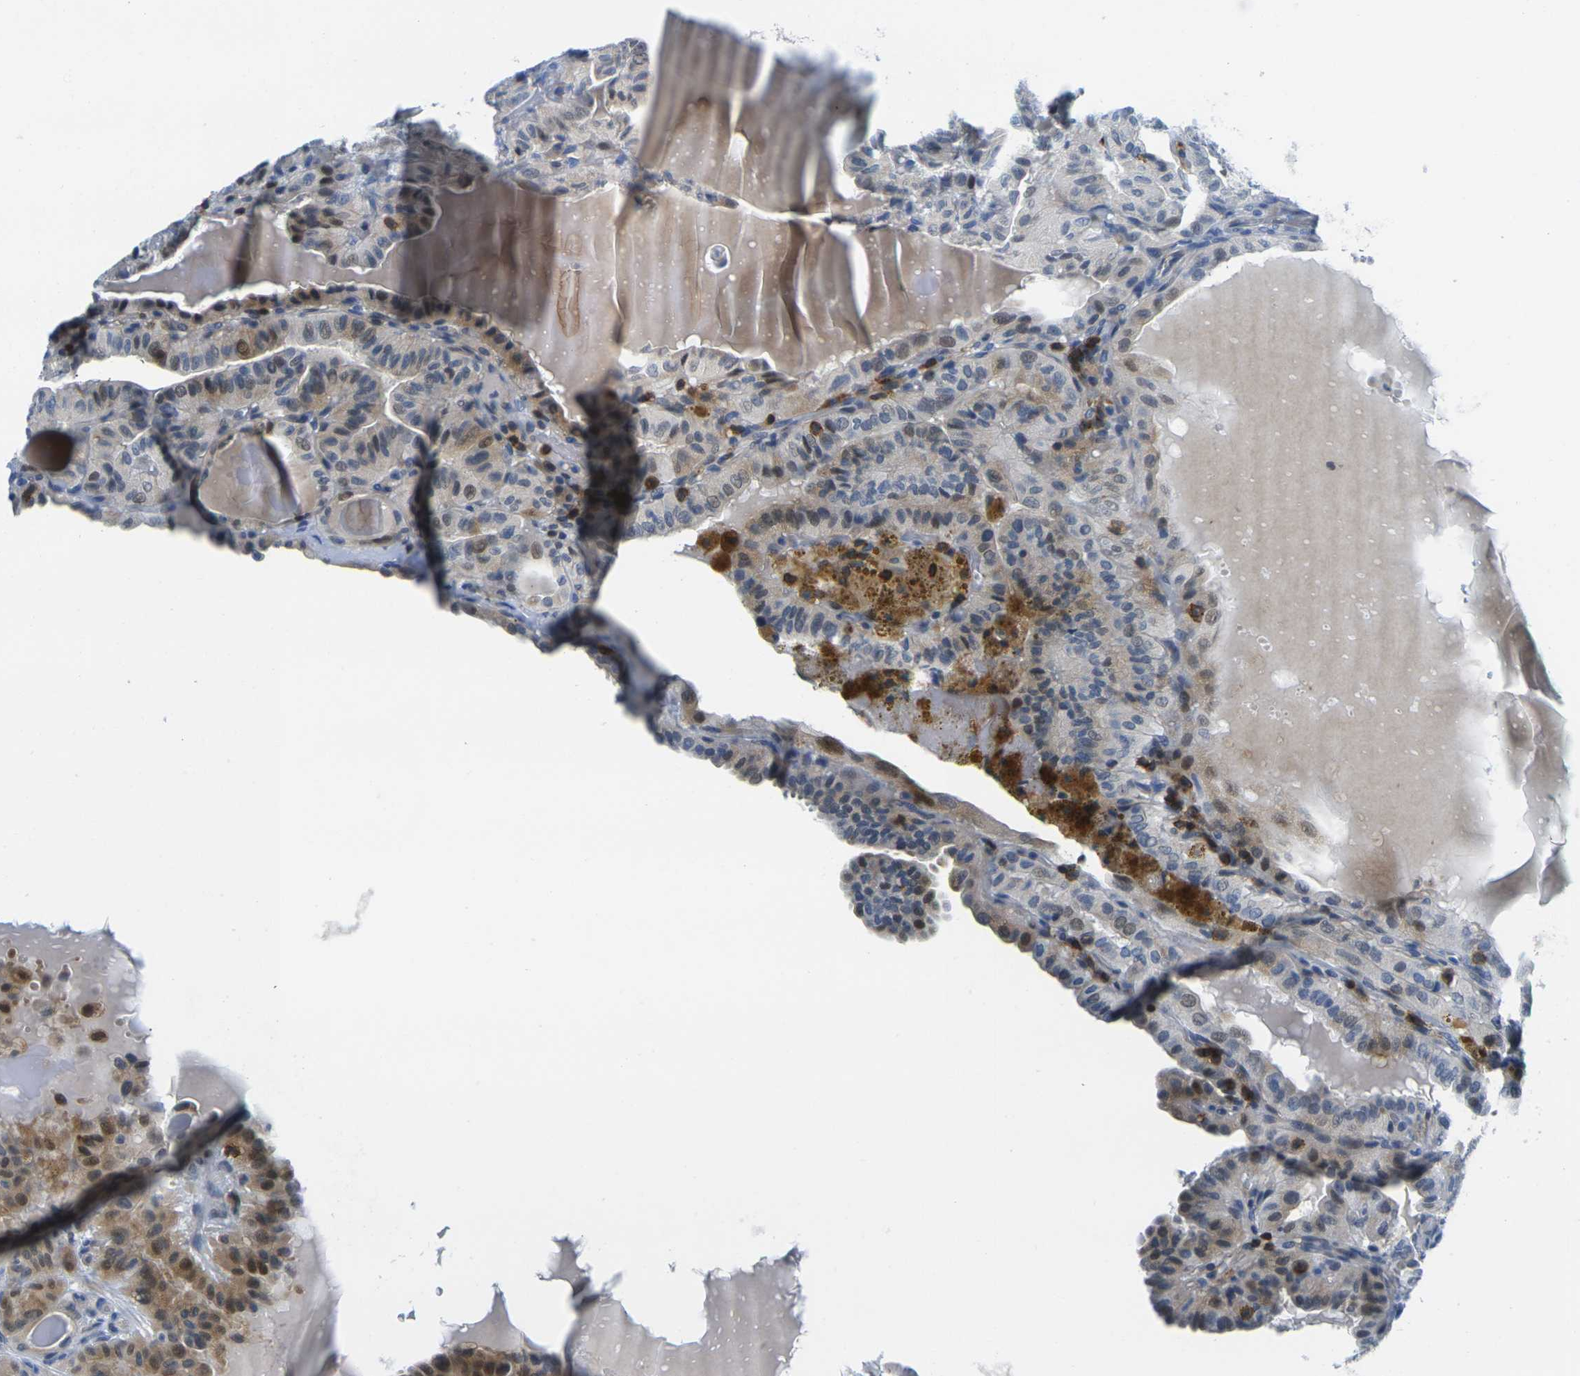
{"staining": {"intensity": "moderate", "quantity": "25%-75%", "location": "cytoplasmic/membranous,nuclear"}, "tissue": "thyroid cancer", "cell_type": "Tumor cells", "image_type": "cancer", "snomed": [{"axis": "morphology", "description": "Papillary adenocarcinoma, NOS"}, {"axis": "topography", "description": "Thyroid gland"}], "caption": "A high-resolution photomicrograph shows immunohistochemistry (IHC) staining of thyroid cancer, which demonstrates moderate cytoplasmic/membranous and nuclear staining in approximately 25%-75% of tumor cells. The protein is shown in brown color, while the nuclei are stained blue.", "gene": "CD3D", "patient": {"sex": "male", "age": 77}}